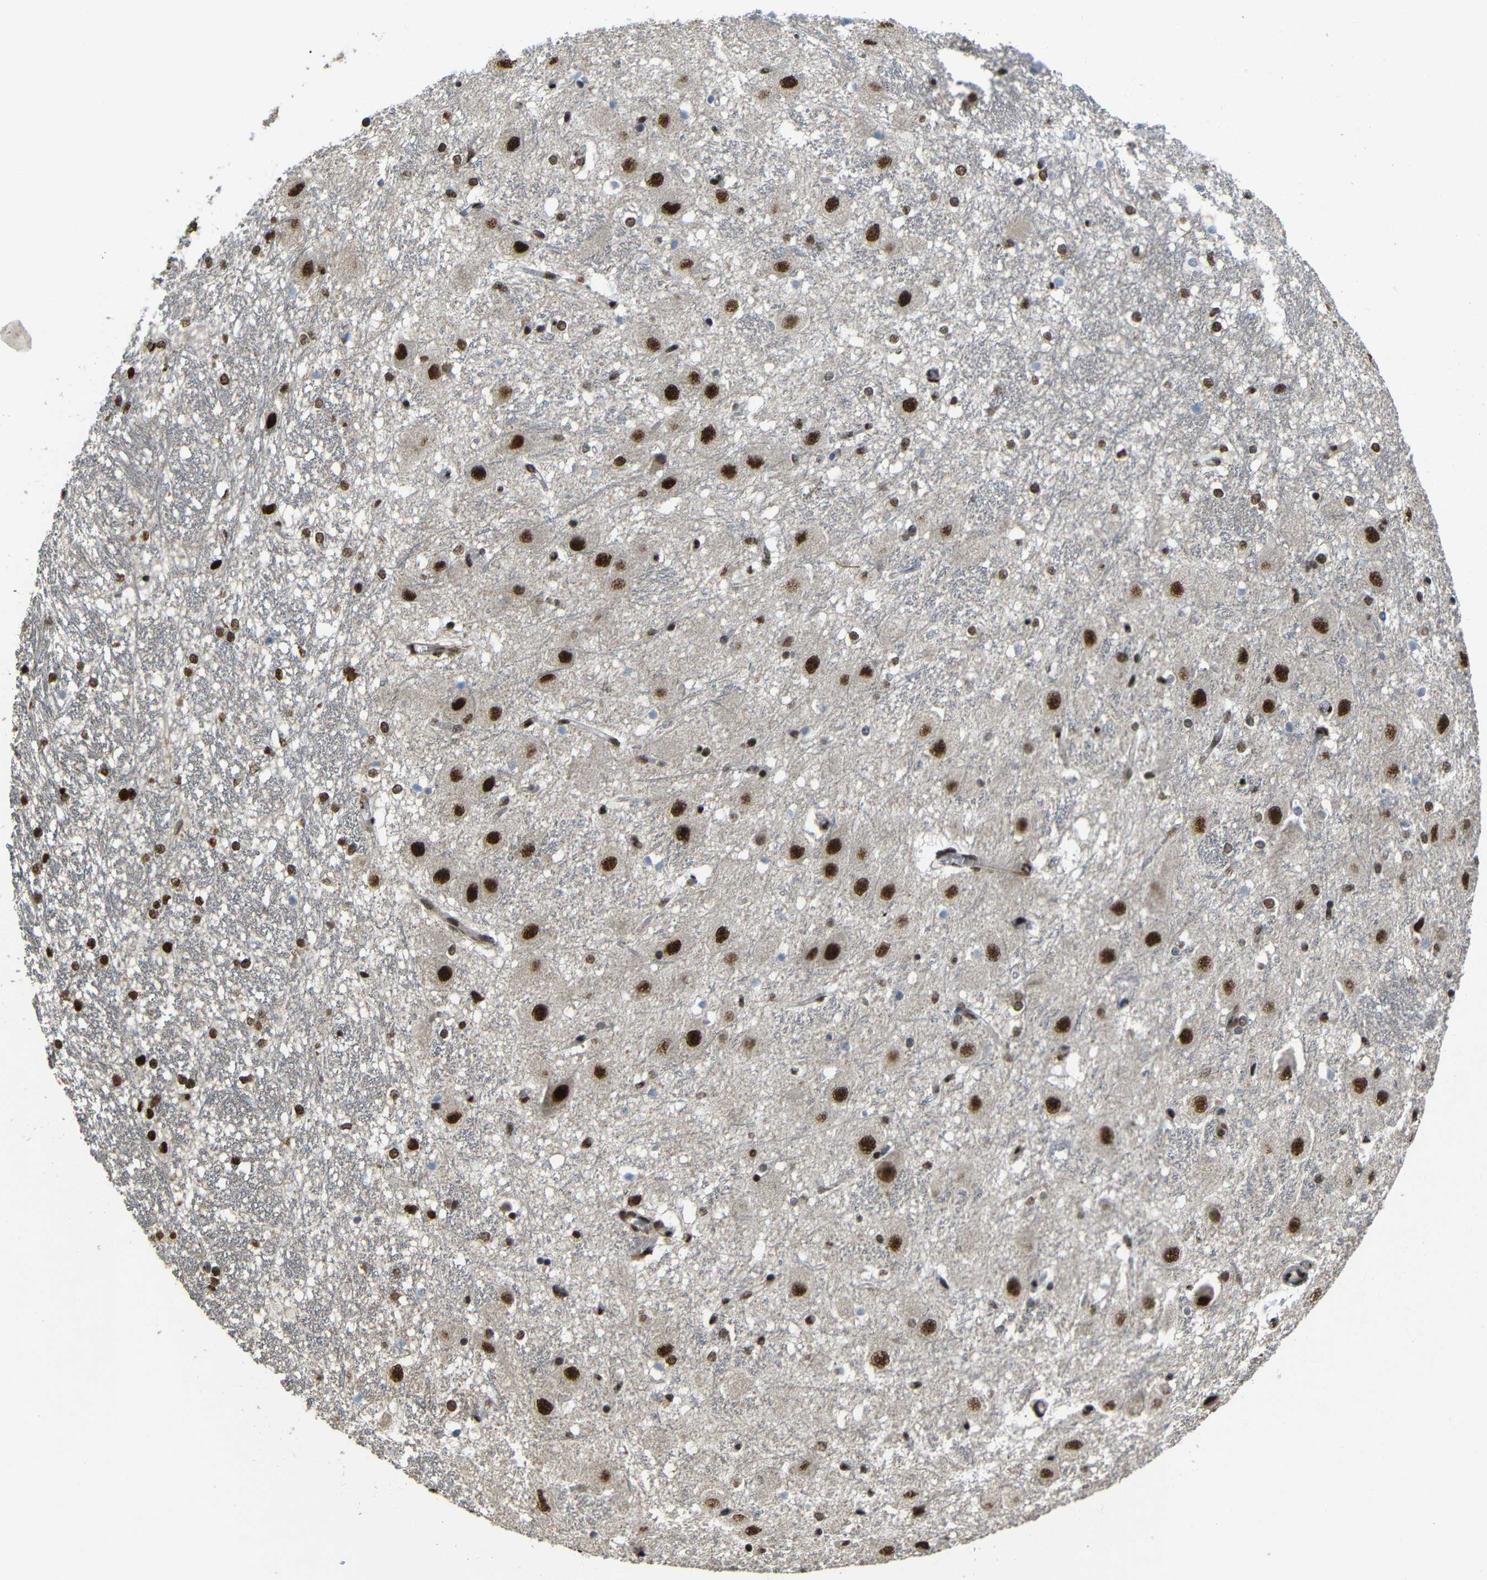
{"staining": {"intensity": "moderate", "quantity": ">75%", "location": "nuclear"}, "tissue": "hippocampus", "cell_type": "Glial cells", "image_type": "normal", "snomed": [{"axis": "morphology", "description": "Normal tissue, NOS"}, {"axis": "topography", "description": "Hippocampus"}], "caption": "Immunohistochemistry micrograph of normal hippocampus stained for a protein (brown), which reveals medium levels of moderate nuclear positivity in approximately >75% of glial cells.", "gene": "TCF7L2", "patient": {"sex": "female", "age": 19}}